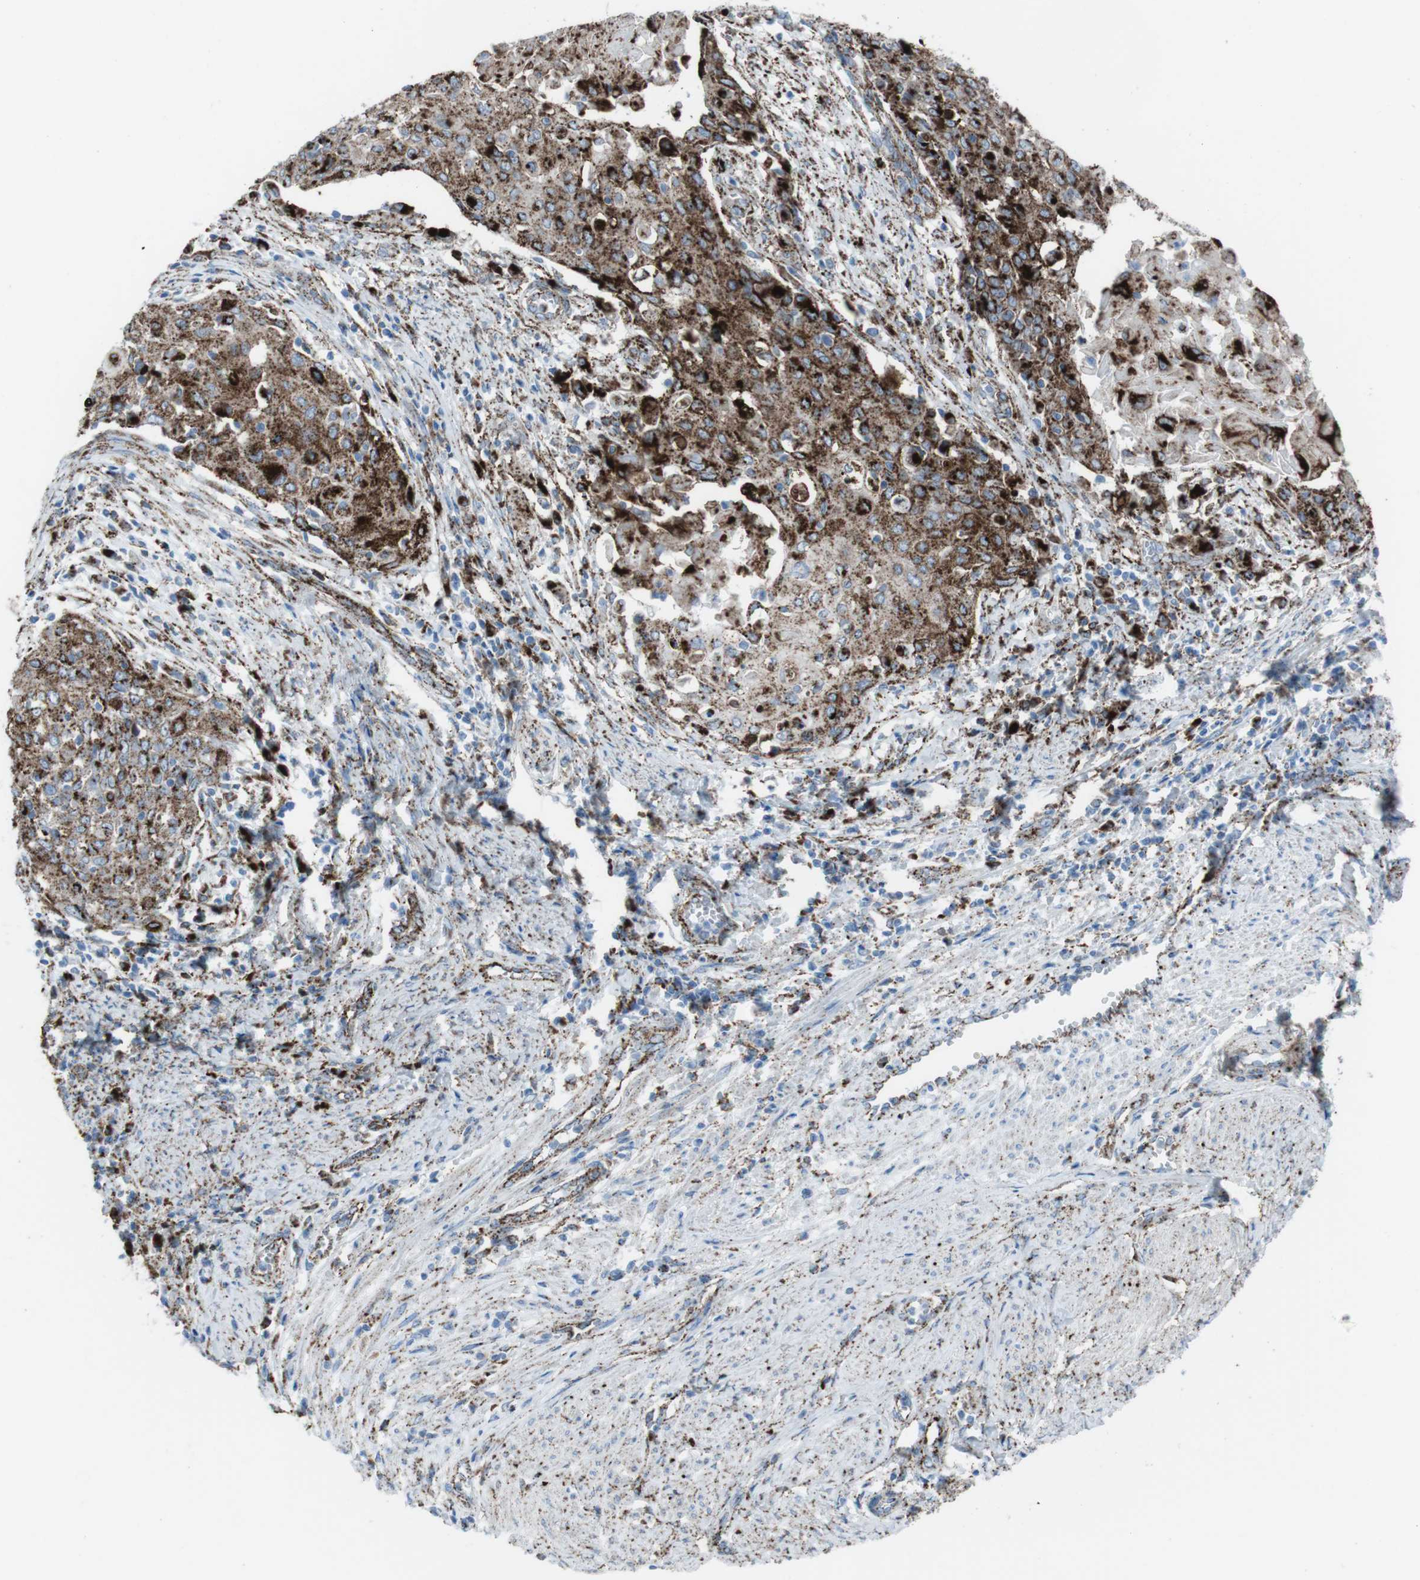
{"staining": {"intensity": "strong", "quantity": ">75%", "location": "cytoplasmic/membranous"}, "tissue": "cervical cancer", "cell_type": "Tumor cells", "image_type": "cancer", "snomed": [{"axis": "morphology", "description": "Squamous cell carcinoma, NOS"}, {"axis": "topography", "description": "Cervix"}], "caption": "A high-resolution histopathology image shows immunohistochemistry (IHC) staining of cervical cancer (squamous cell carcinoma), which exhibits strong cytoplasmic/membranous expression in approximately >75% of tumor cells. Immunohistochemistry stains the protein of interest in brown and the nuclei are stained blue.", "gene": "SCARB2", "patient": {"sex": "female", "age": 39}}